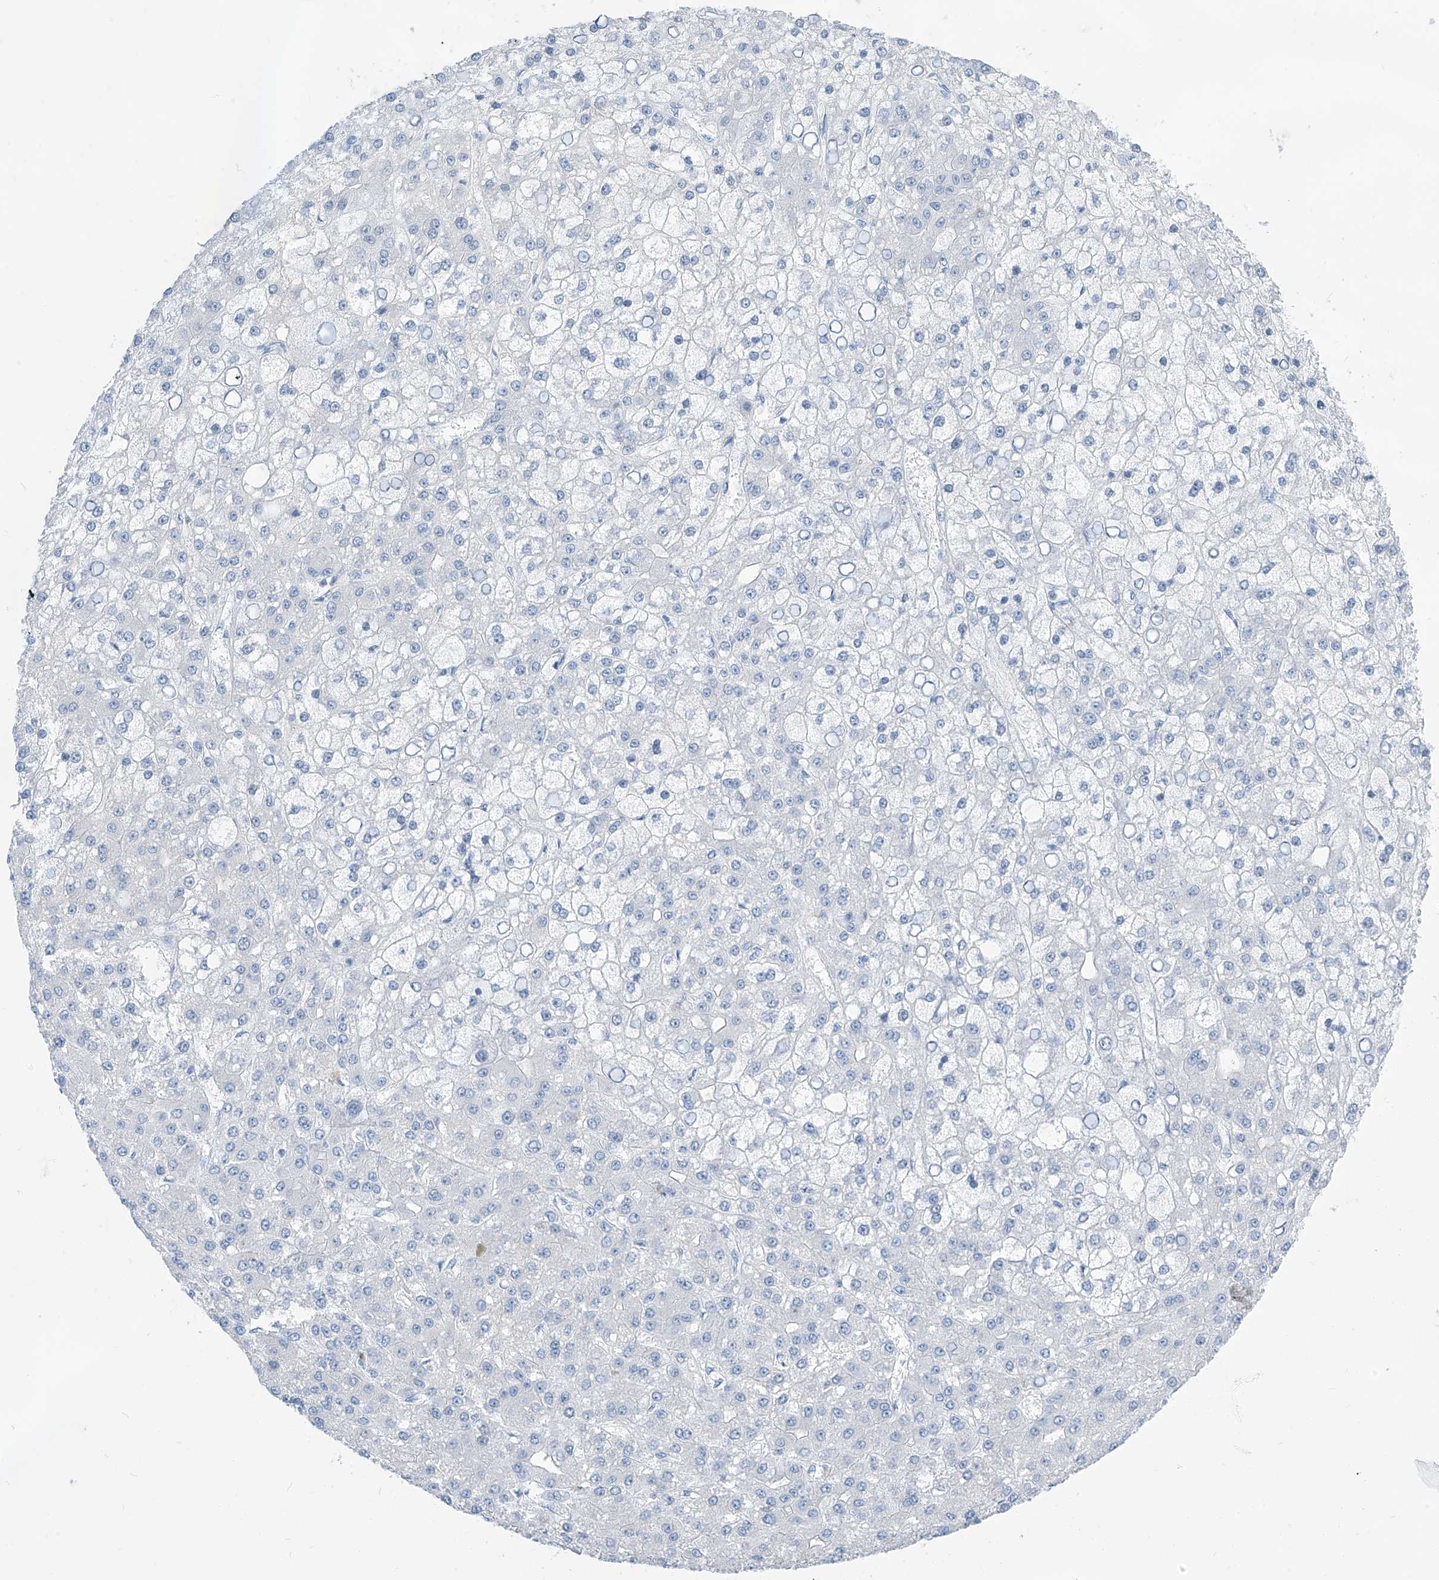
{"staining": {"intensity": "negative", "quantity": "none", "location": "none"}, "tissue": "liver cancer", "cell_type": "Tumor cells", "image_type": "cancer", "snomed": [{"axis": "morphology", "description": "Carcinoma, Hepatocellular, NOS"}, {"axis": "topography", "description": "Liver"}], "caption": "DAB immunohistochemical staining of human liver hepatocellular carcinoma exhibits no significant expression in tumor cells.", "gene": "SGO2", "patient": {"sex": "male", "age": 67}}